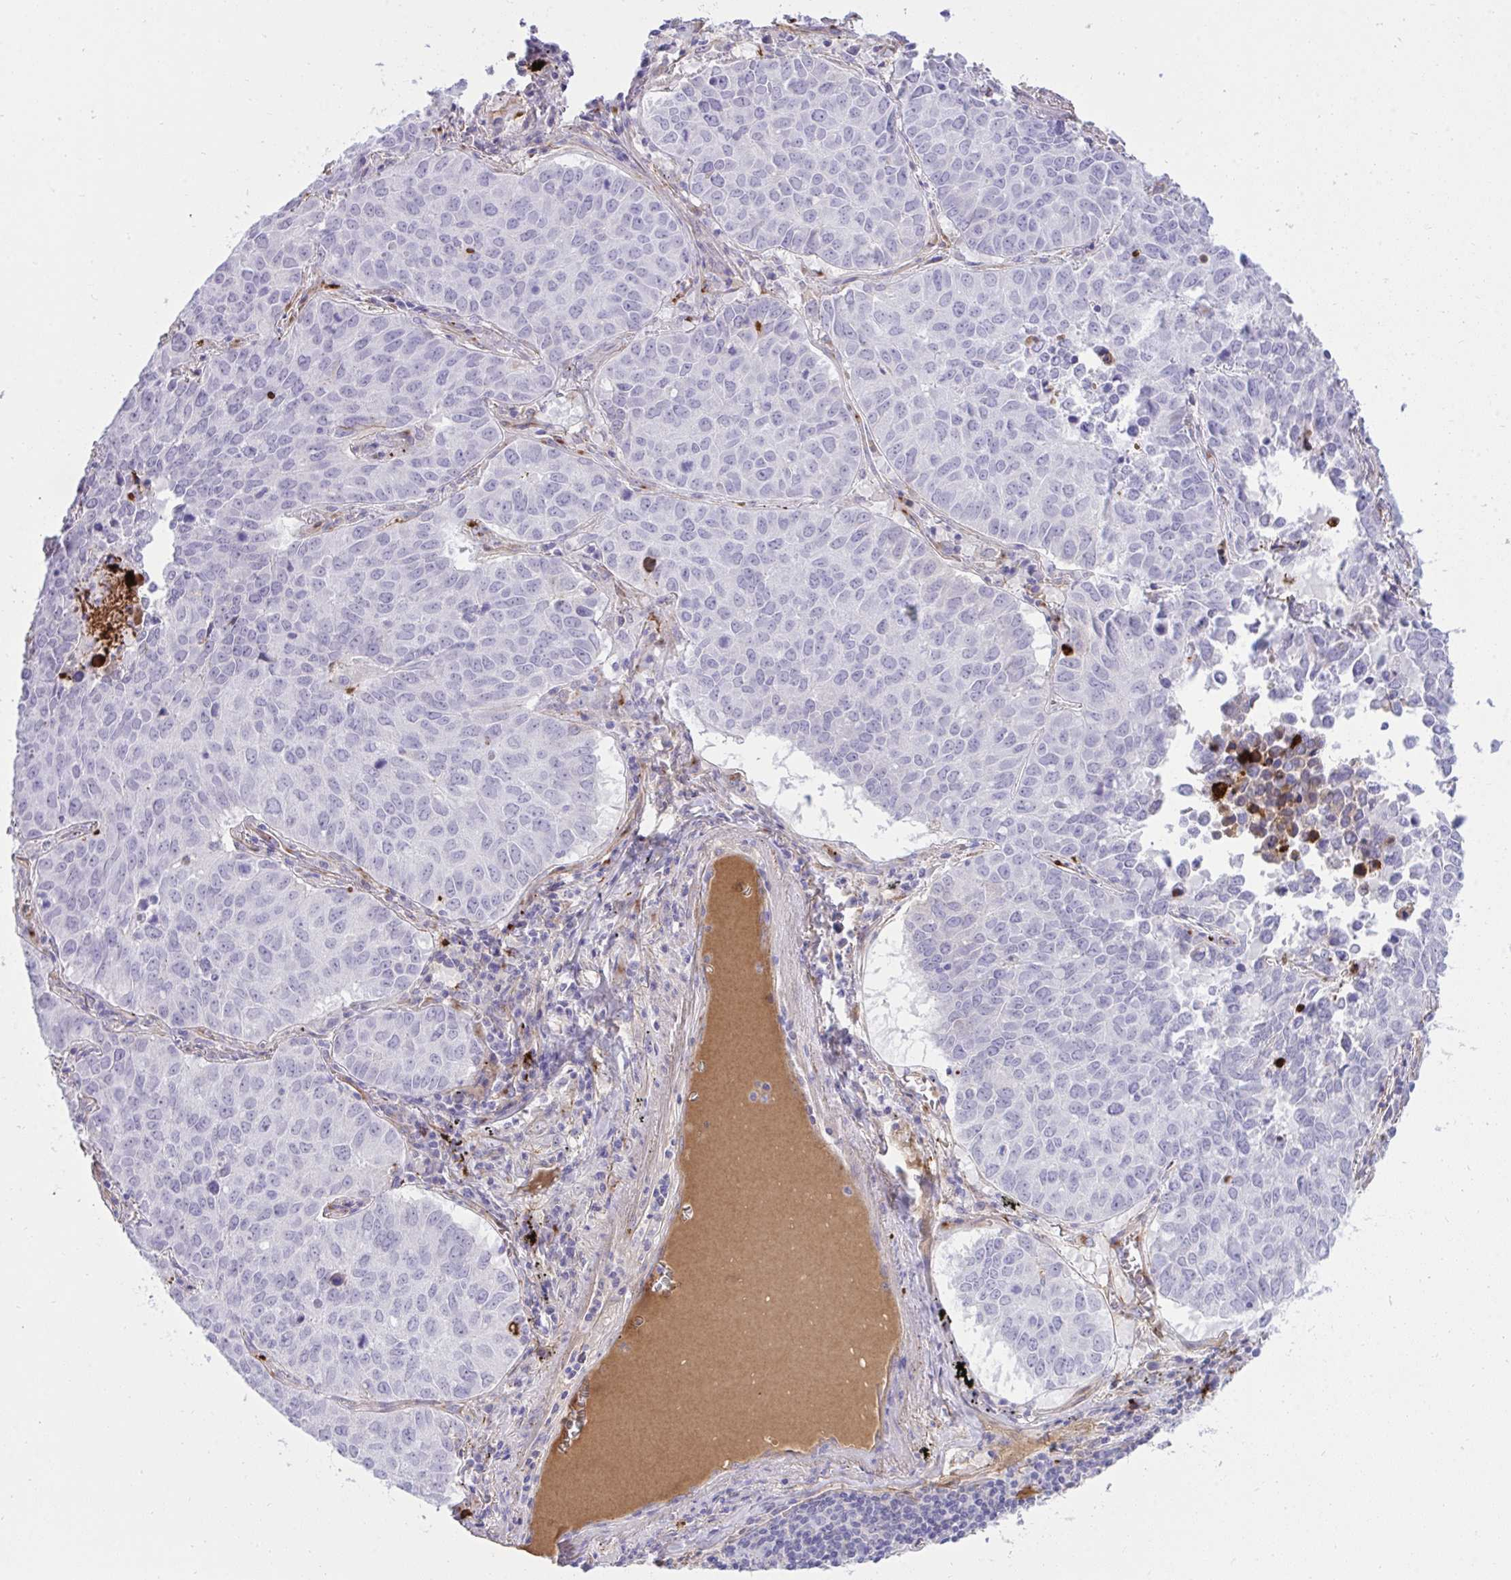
{"staining": {"intensity": "negative", "quantity": "none", "location": "none"}, "tissue": "lung cancer", "cell_type": "Tumor cells", "image_type": "cancer", "snomed": [{"axis": "morphology", "description": "Adenocarcinoma, NOS"}, {"axis": "topography", "description": "Lung"}], "caption": "DAB immunohistochemical staining of lung adenocarcinoma displays no significant staining in tumor cells.", "gene": "F2", "patient": {"sex": "female", "age": 50}}